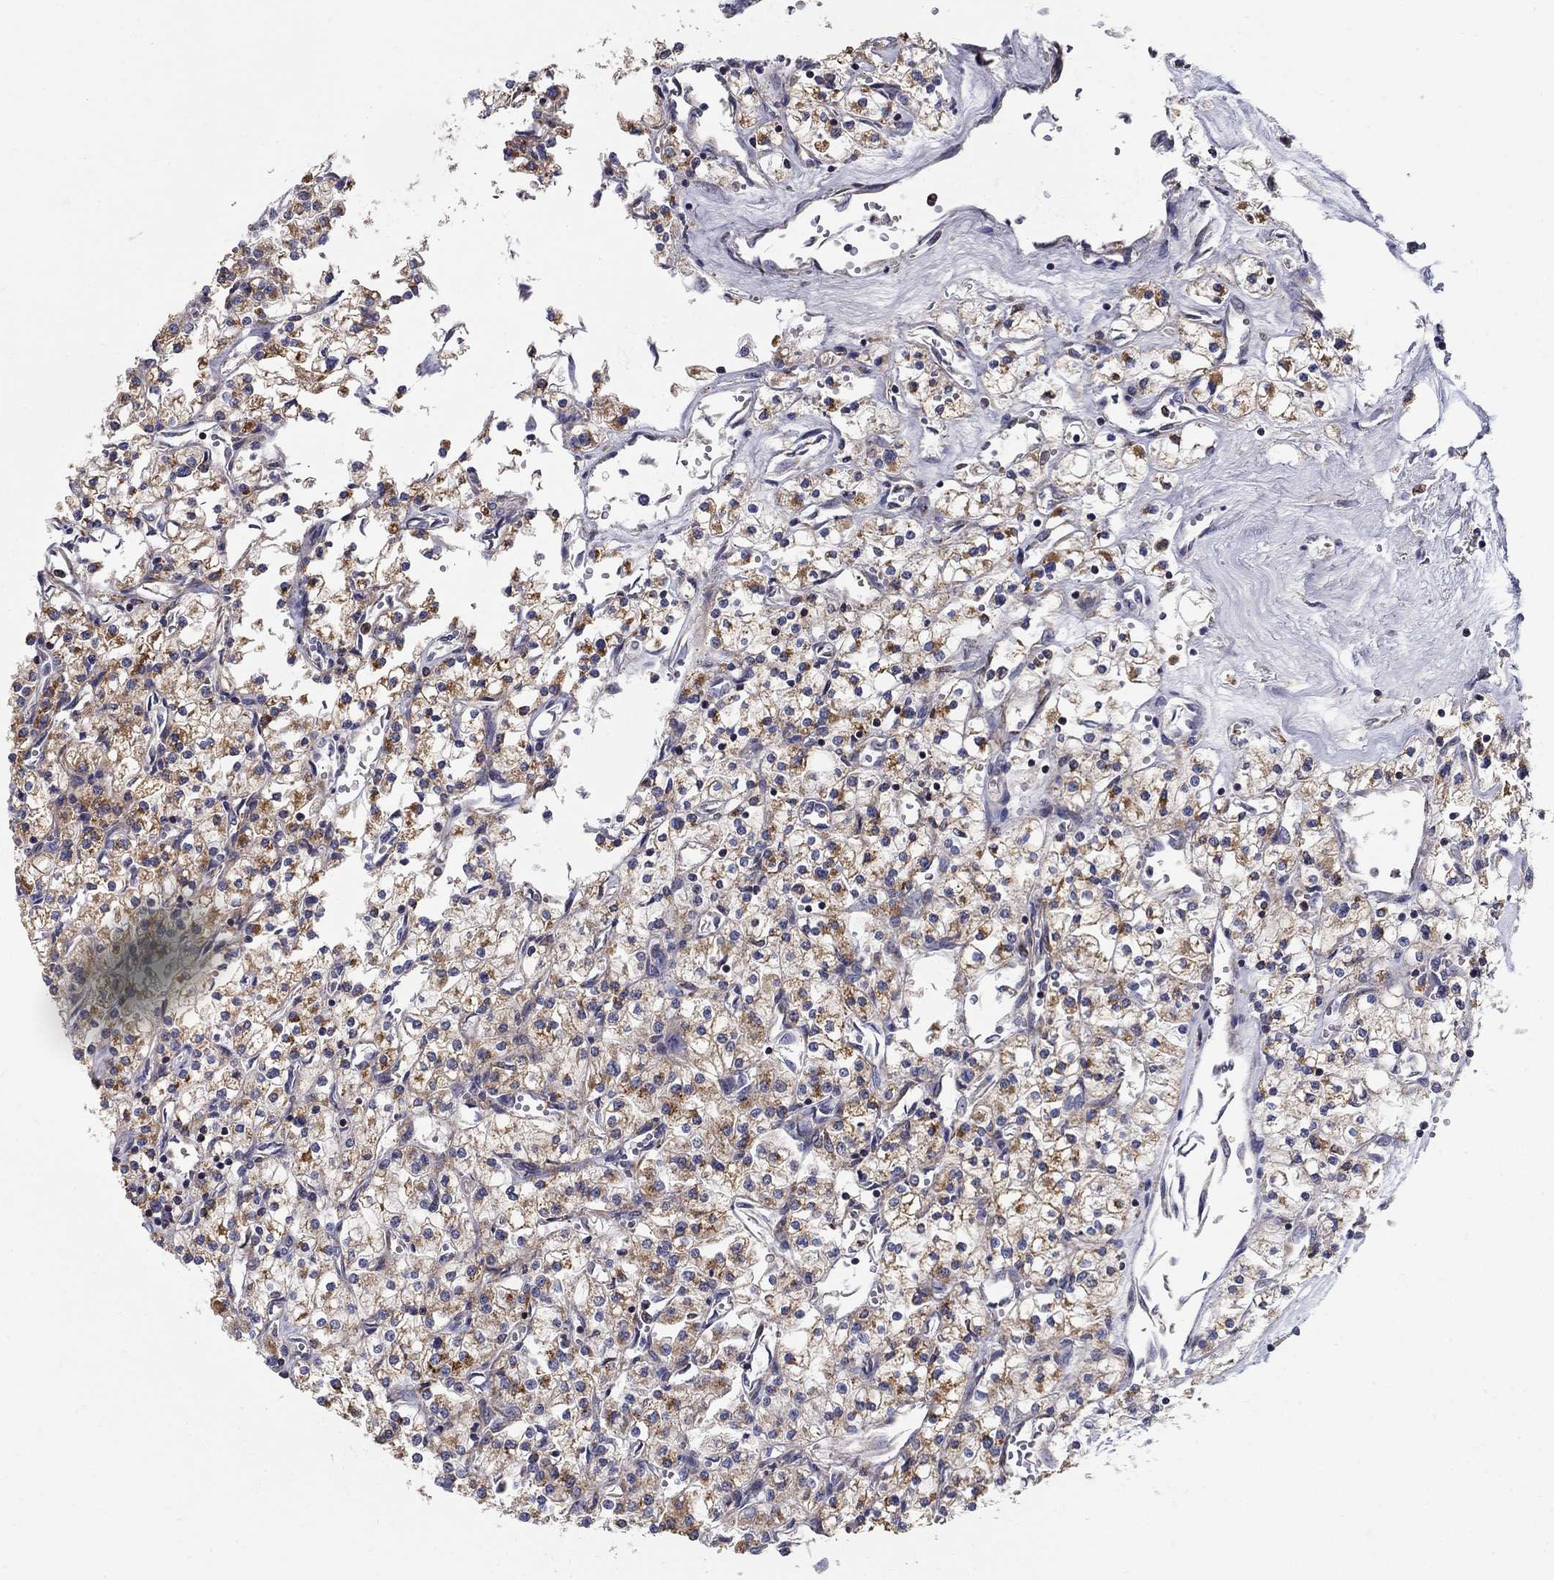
{"staining": {"intensity": "moderate", "quantity": "25%-75%", "location": "cytoplasmic/membranous"}, "tissue": "renal cancer", "cell_type": "Tumor cells", "image_type": "cancer", "snomed": [{"axis": "morphology", "description": "Adenocarcinoma, NOS"}, {"axis": "topography", "description": "Kidney"}], "caption": "IHC image of neoplastic tissue: human adenocarcinoma (renal) stained using IHC demonstrates medium levels of moderate protein expression localized specifically in the cytoplasmic/membranous of tumor cells, appearing as a cytoplasmic/membranous brown color.", "gene": "NME5", "patient": {"sex": "male", "age": 80}}